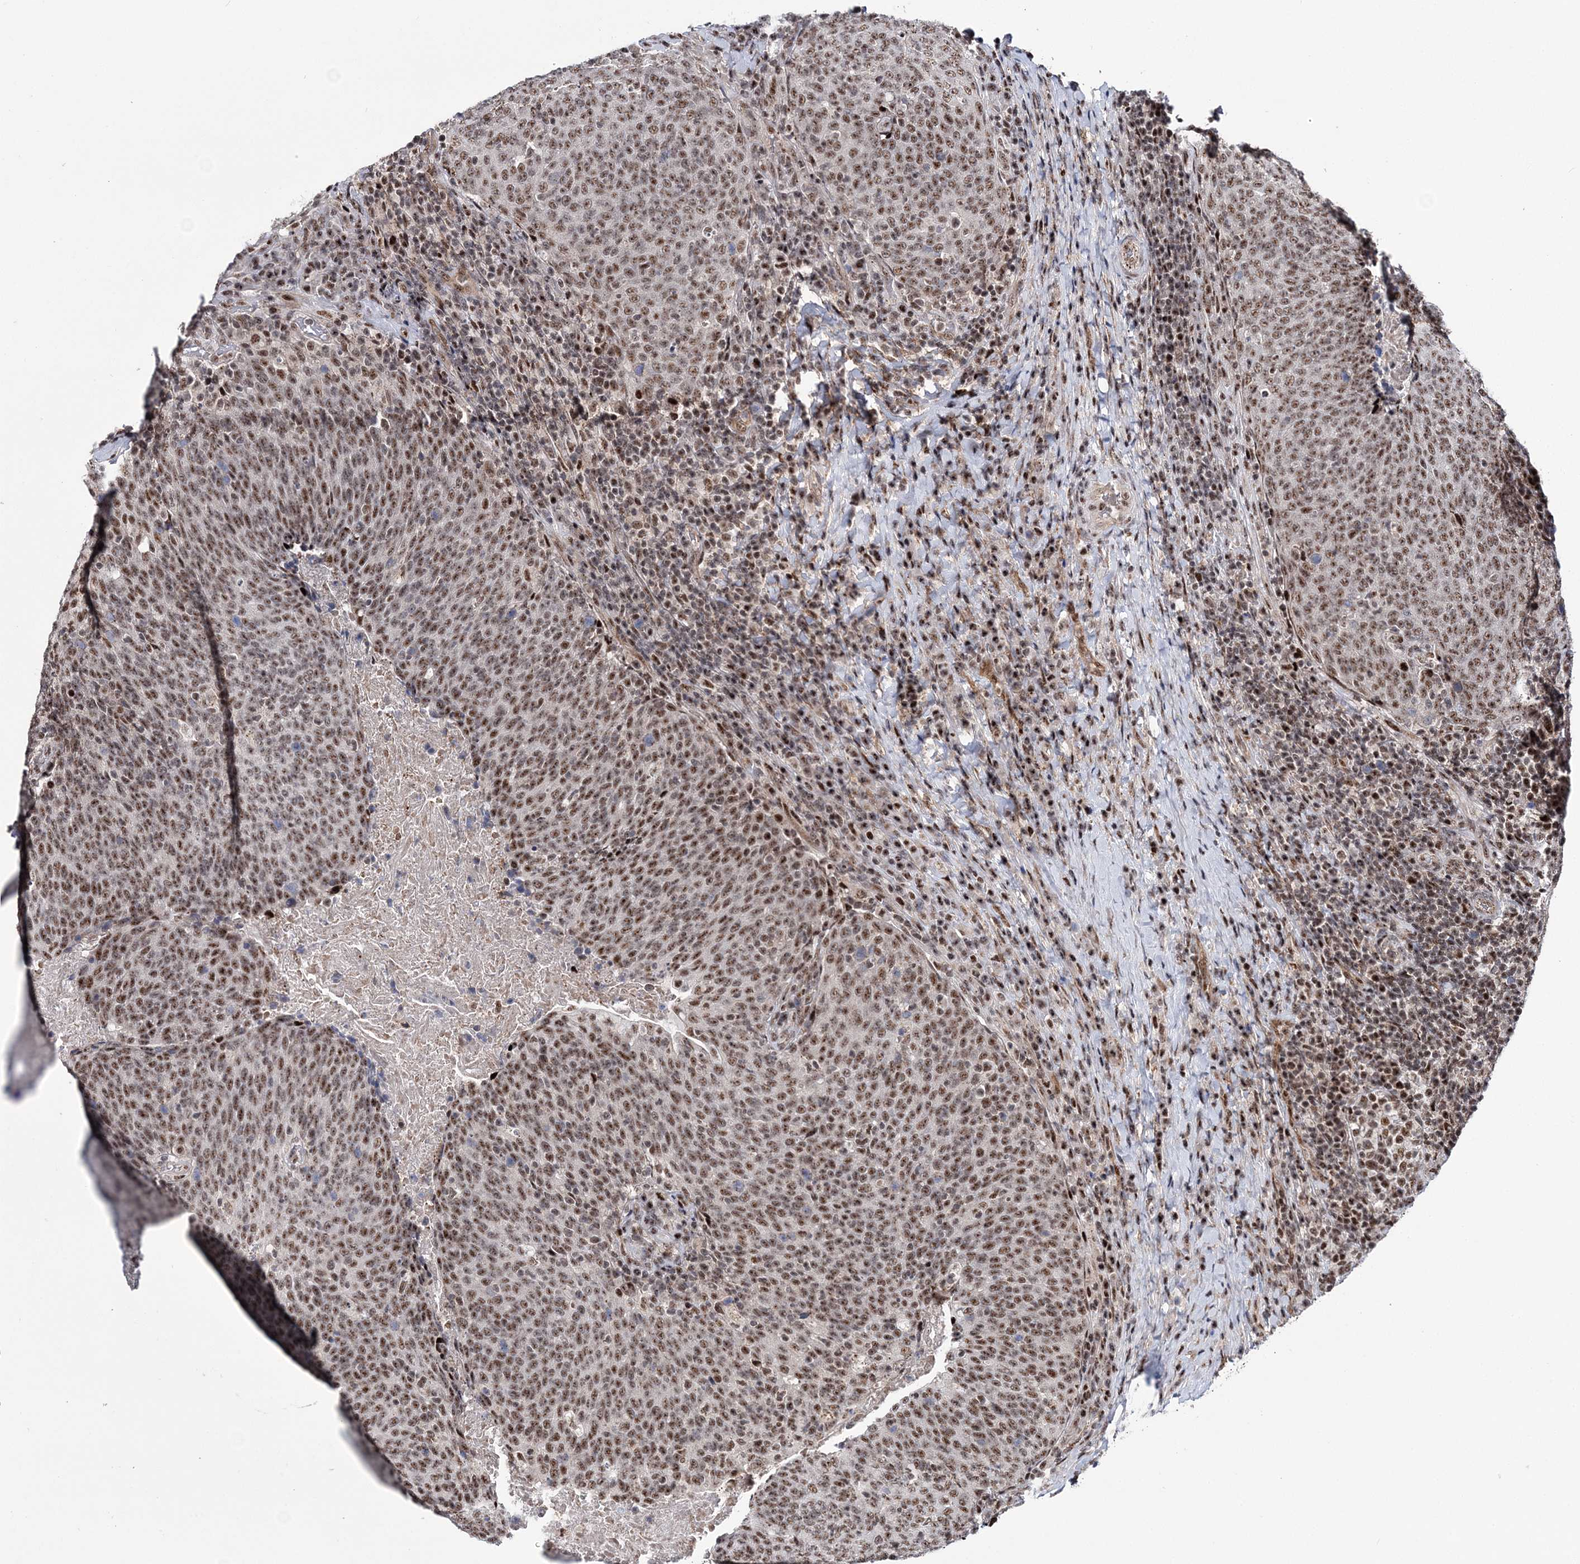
{"staining": {"intensity": "moderate", "quantity": ">75%", "location": "nuclear"}, "tissue": "head and neck cancer", "cell_type": "Tumor cells", "image_type": "cancer", "snomed": [{"axis": "morphology", "description": "Squamous cell carcinoma, NOS"}, {"axis": "morphology", "description": "Squamous cell carcinoma, metastatic, NOS"}, {"axis": "topography", "description": "Lymph node"}, {"axis": "topography", "description": "Head-Neck"}], "caption": "This image demonstrates head and neck squamous cell carcinoma stained with immunohistochemistry (IHC) to label a protein in brown. The nuclear of tumor cells show moderate positivity for the protein. Nuclei are counter-stained blue.", "gene": "TATDN2", "patient": {"sex": "male", "age": 62}}